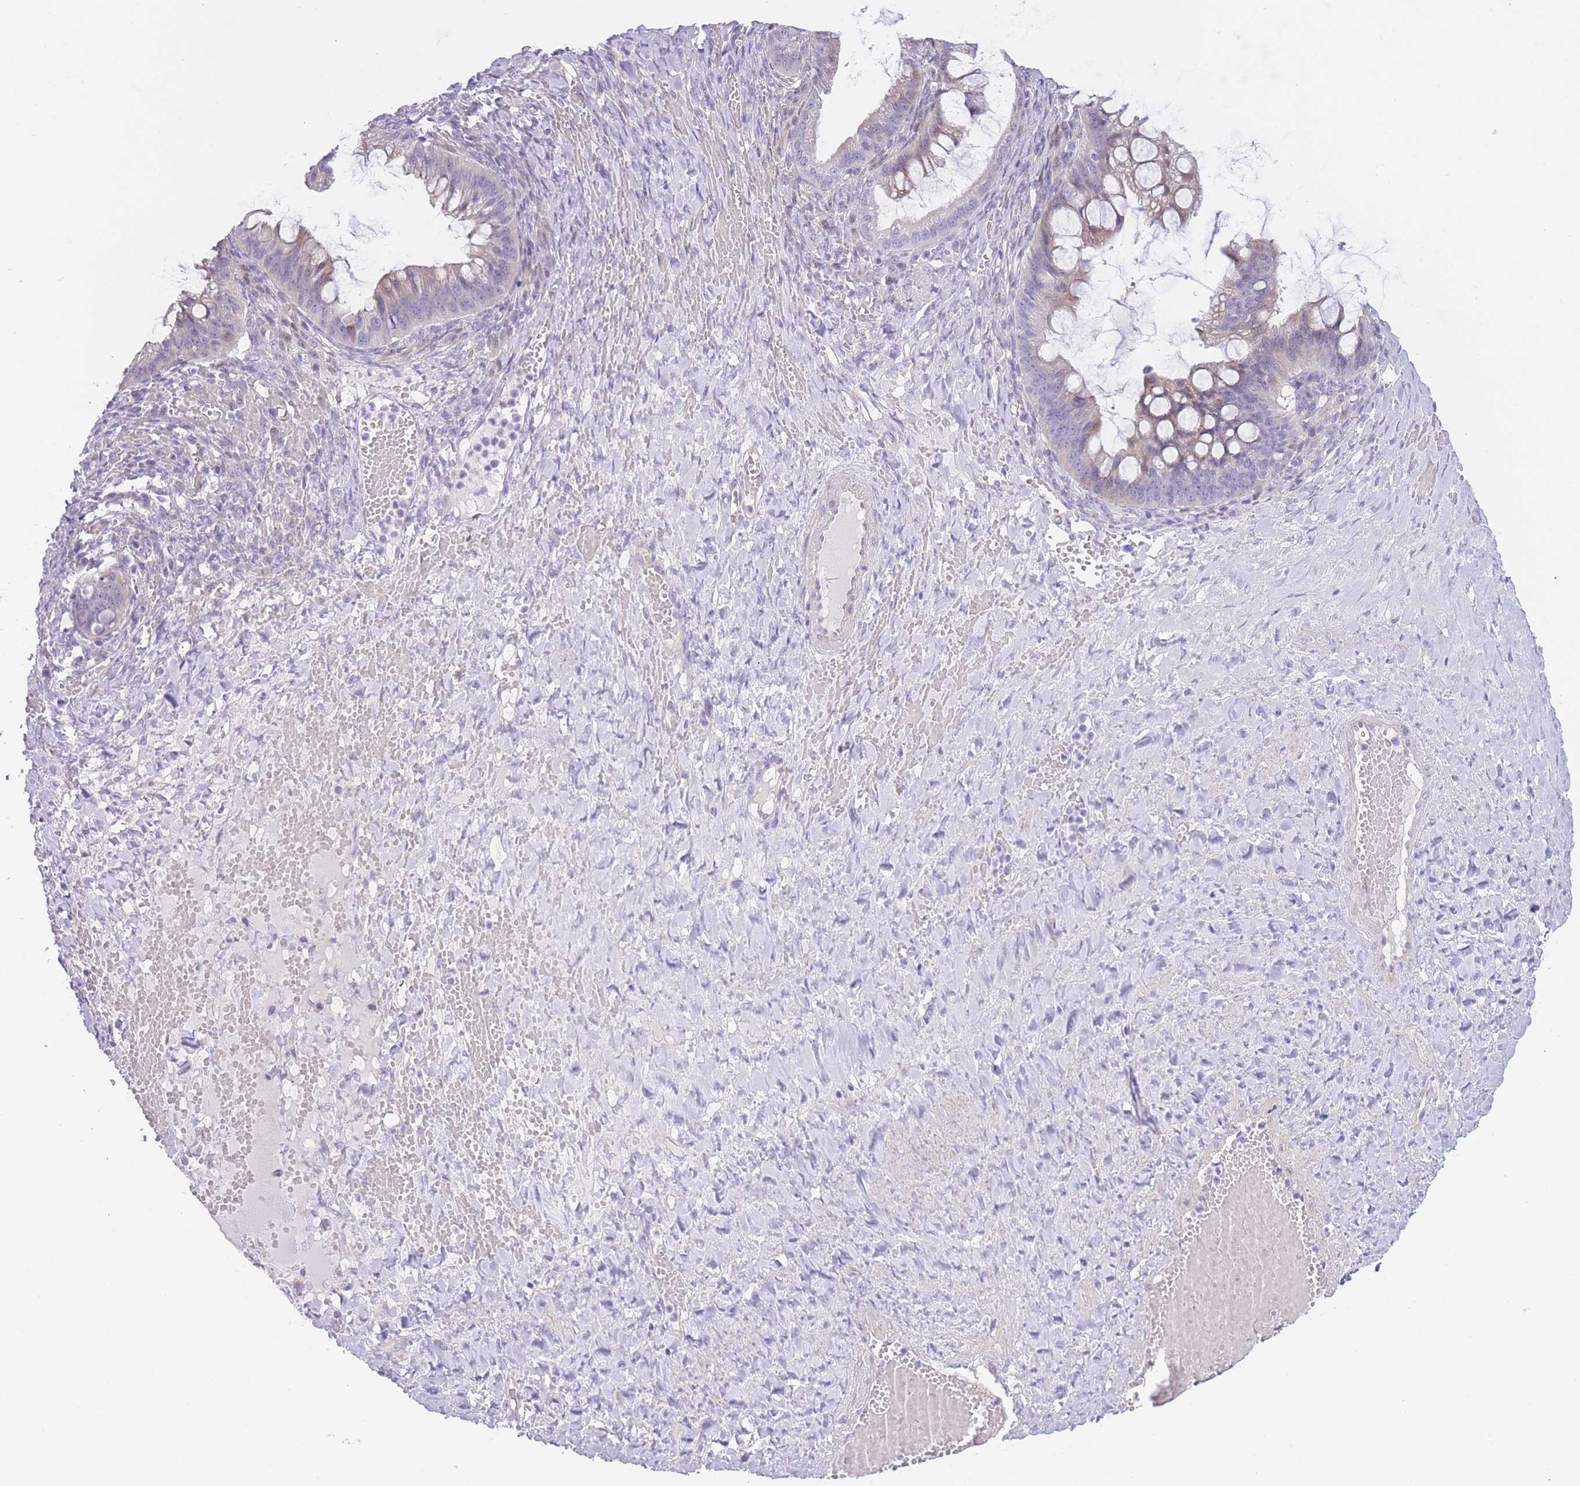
{"staining": {"intensity": "negative", "quantity": "none", "location": "none"}, "tissue": "ovarian cancer", "cell_type": "Tumor cells", "image_type": "cancer", "snomed": [{"axis": "morphology", "description": "Cystadenocarcinoma, mucinous, NOS"}, {"axis": "topography", "description": "Ovary"}], "caption": "IHC micrograph of ovarian cancer (mucinous cystadenocarcinoma) stained for a protein (brown), which exhibits no staining in tumor cells. (DAB (3,3'-diaminobenzidine) immunohistochemistry with hematoxylin counter stain).", "gene": "IMPG1", "patient": {"sex": "female", "age": 73}}